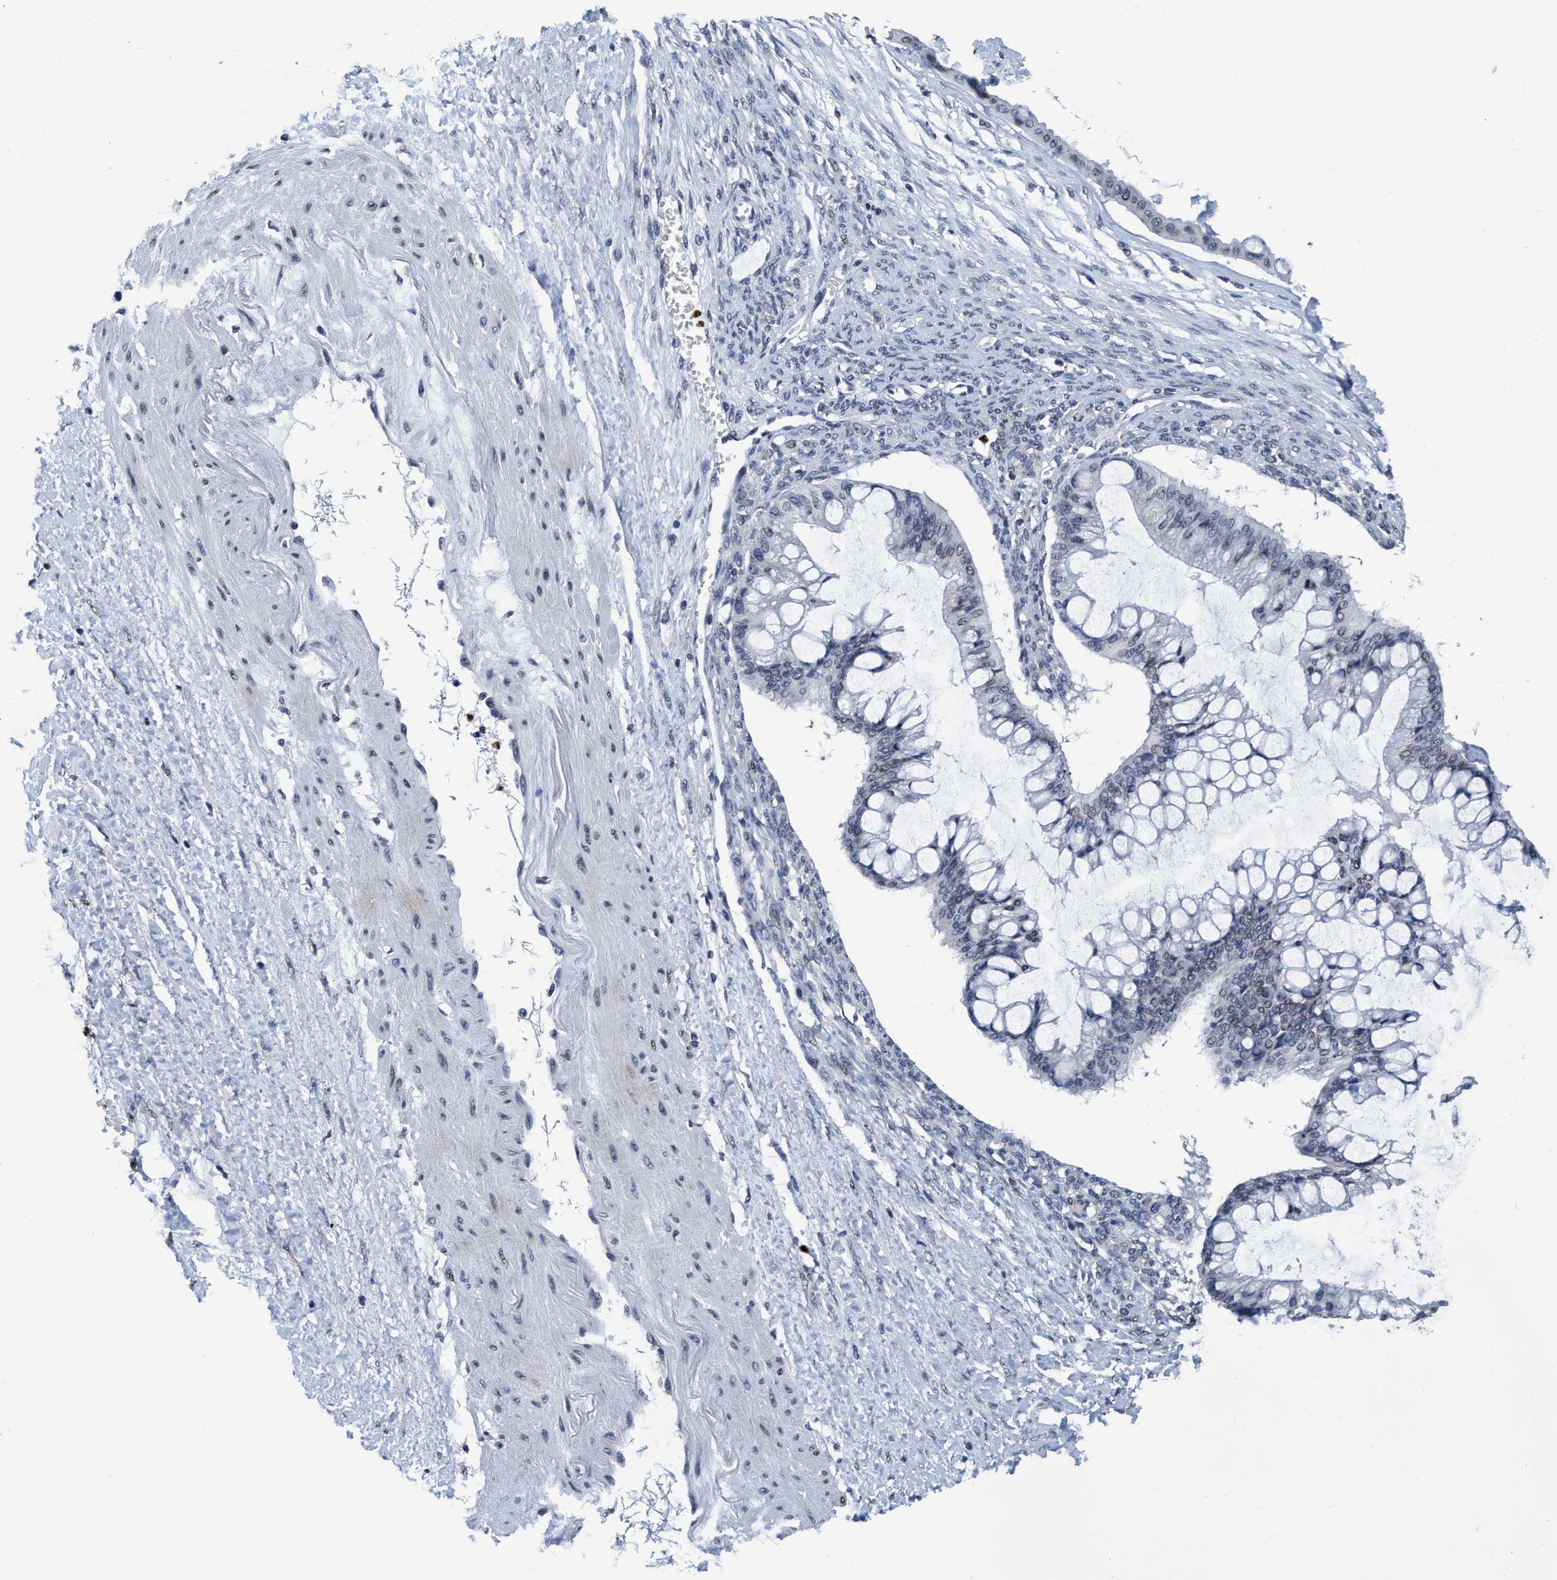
{"staining": {"intensity": "weak", "quantity": "<25%", "location": "nuclear"}, "tissue": "ovarian cancer", "cell_type": "Tumor cells", "image_type": "cancer", "snomed": [{"axis": "morphology", "description": "Cystadenocarcinoma, mucinous, NOS"}, {"axis": "topography", "description": "Ovary"}], "caption": "High magnification brightfield microscopy of ovarian mucinous cystadenocarcinoma stained with DAB (brown) and counterstained with hematoxylin (blue): tumor cells show no significant positivity.", "gene": "CCNE2", "patient": {"sex": "female", "age": 73}}